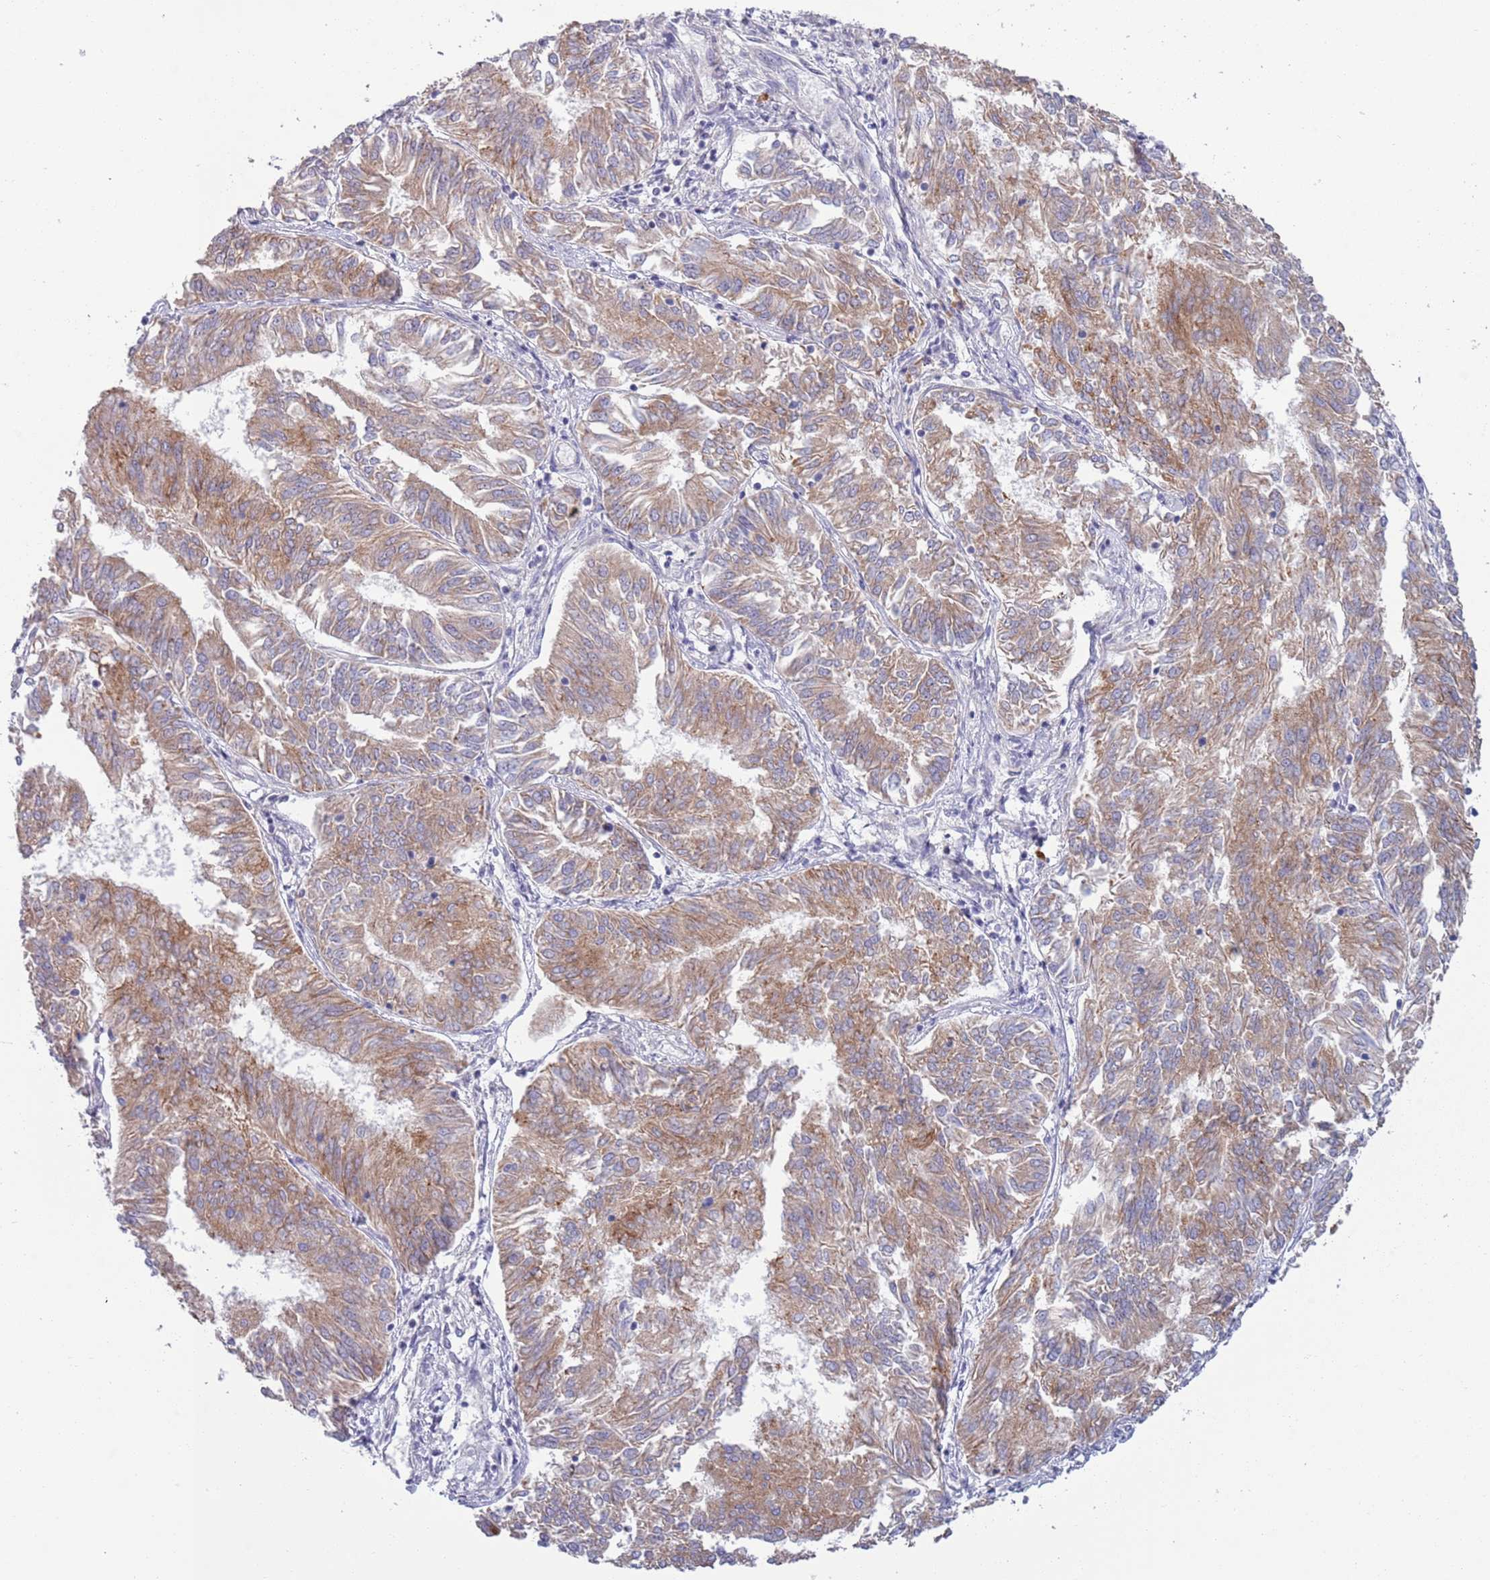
{"staining": {"intensity": "moderate", "quantity": ">75%", "location": "cytoplasmic/membranous"}, "tissue": "endometrial cancer", "cell_type": "Tumor cells", "image_type": "cancer", "snomed": [{"axis": "morphology", "description": "Adenocarcinoma, NOS"}, {"axis": "topography", "description": "Endometrium"}], "caption": "Brown immunohistochemical staining in endometrial cancer (adenocarcinoma) shows moderate cytoplasmic/membranous expression in about >75% of tumor cells.", "gene": "LTB", "patient": {"sex": "female", "age": 58}}